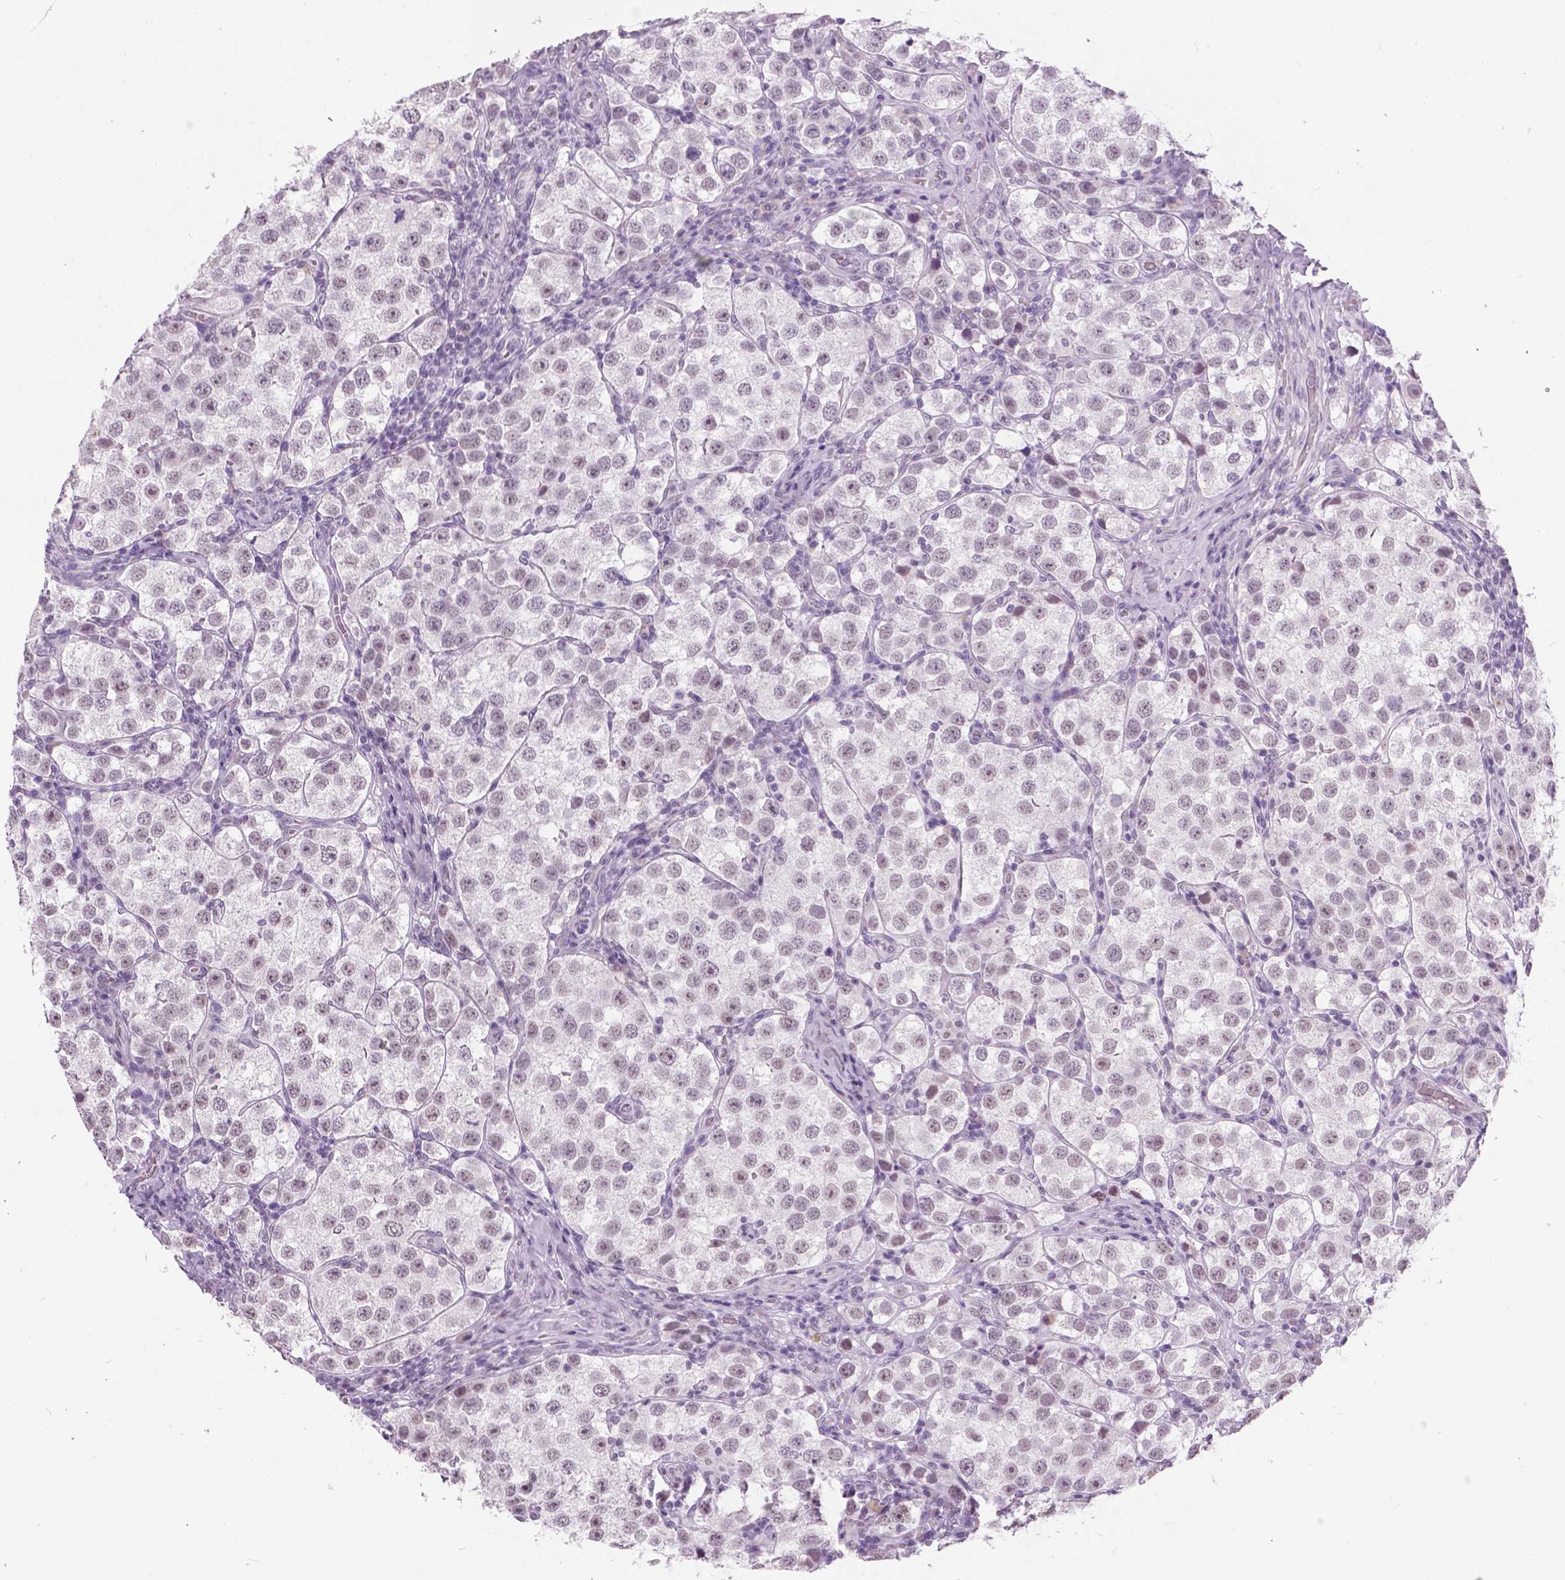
{"staining": {"intensity": "weak", "quantity": "<25%", "location": "nuclear"}, "tissue": "testis cancer", "cell_type": "Tumor cells", "image_type": "cancer", "snomed": [{"axis": "morphology", "description": "Seminoma, NOS"}, {"axis": "topography", "description": "Testis"}], "caption": "Image shows no significant protein staining in tumor cells of seminoma (testis). Brightfield microscopy of immunohistochemistry stained with DAB (3,3'-diaminobenzidine) (brown) and hematoxylin (blue), captured at high magnification.", "gene": "MYOM1", "patient": {"sex": "male", "age": 37}}